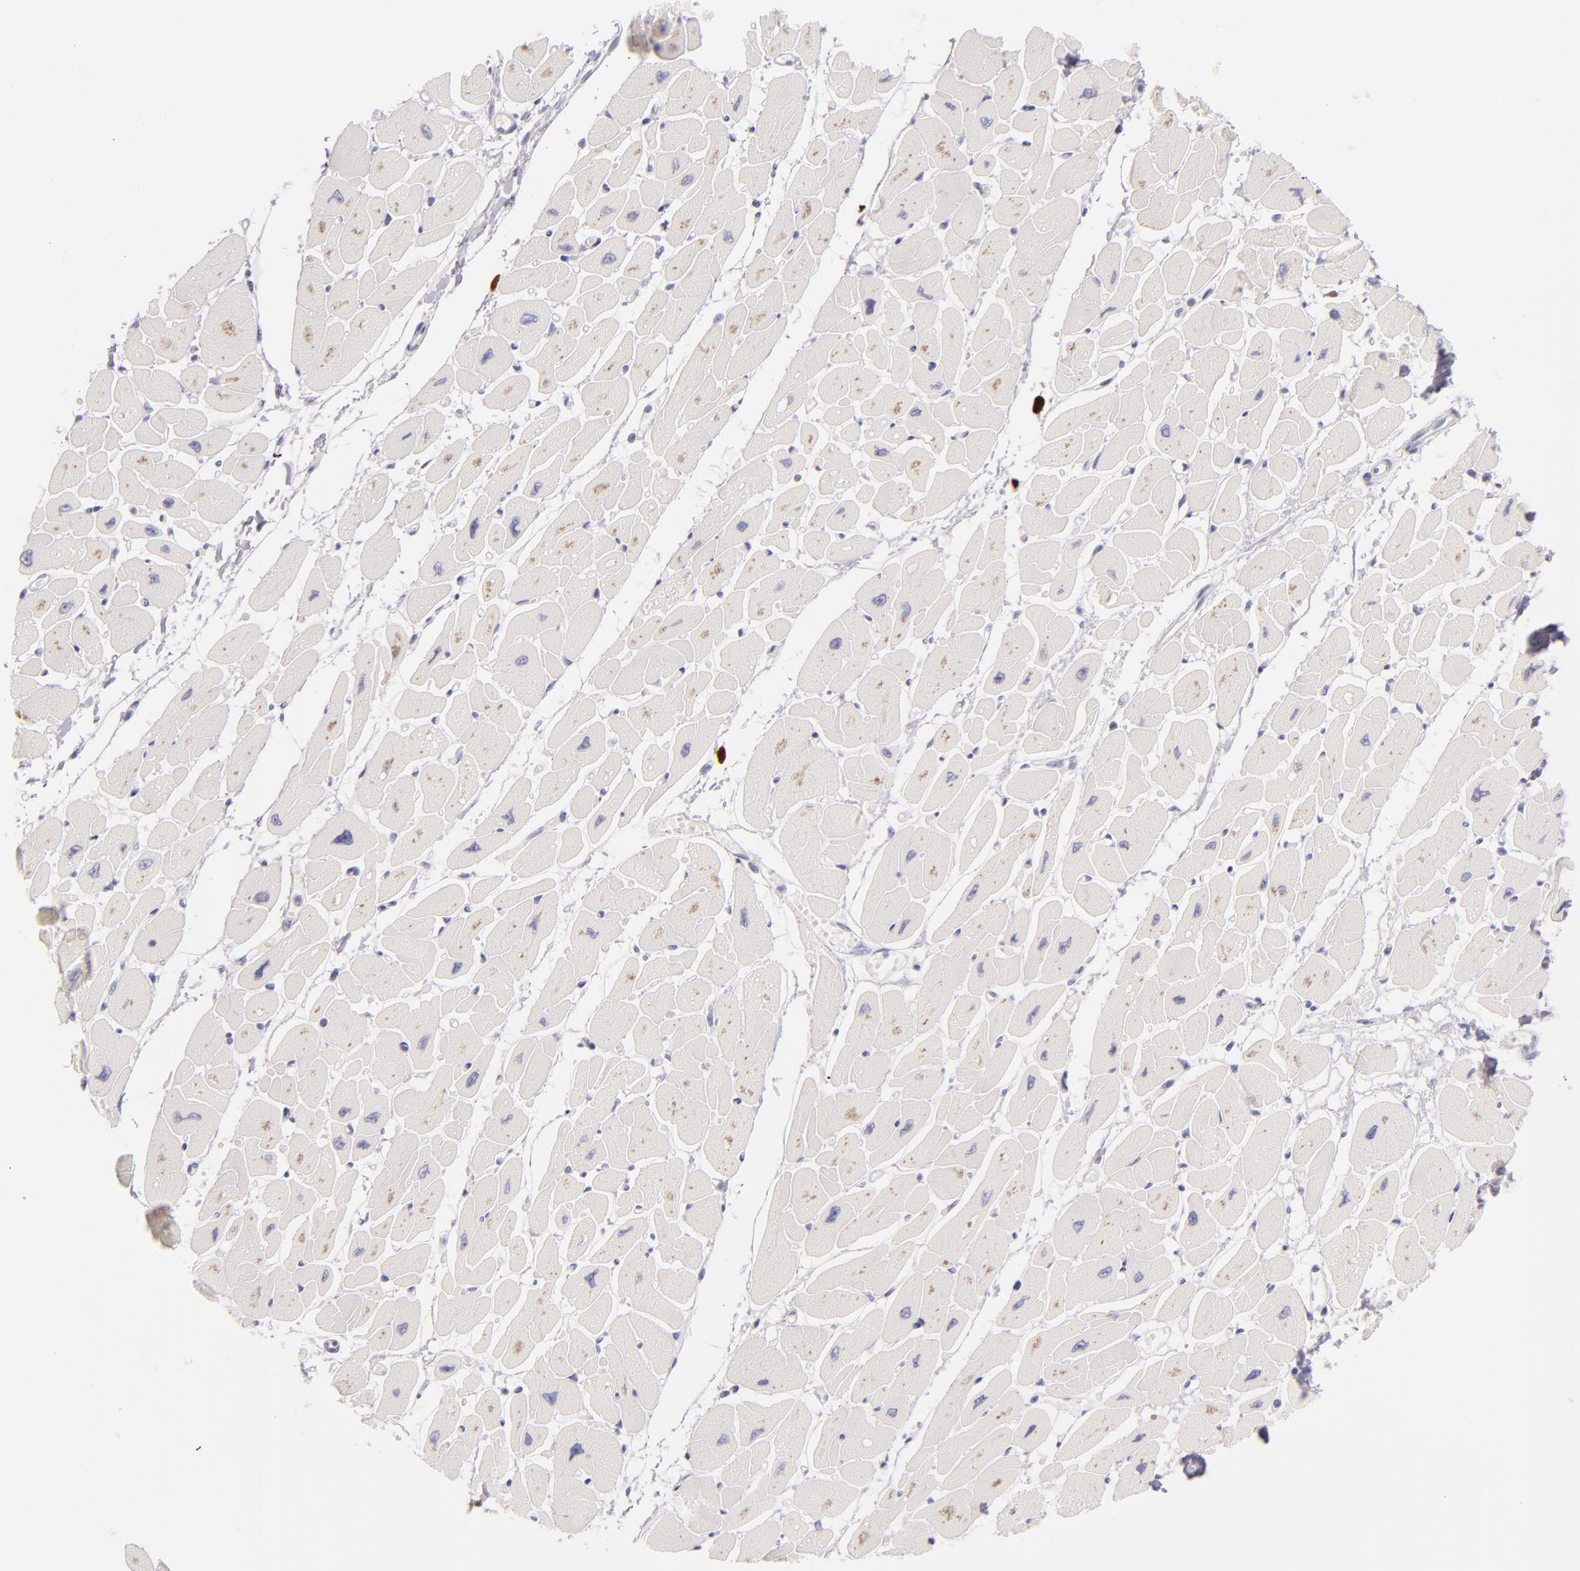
{"staining": {"intensity": "negative", "quantity": "none", "location": "none"}, "tissue": "heart muscle", "cell_type": "Cardiomyocytes", "image_type": "normal", "snomed": [{"axis": "morphology", "description": "Normal tissue, NOS"}, {"axis": "topography", "description": "Heart"}], "caption": "Heart muscle was stained to show a protein in brown. There is no significant expression in cardiomyocytes. Nuclei are stained in blue.", "gene": "TPSD1", "patient": {"sex": "female", "age": 54}}